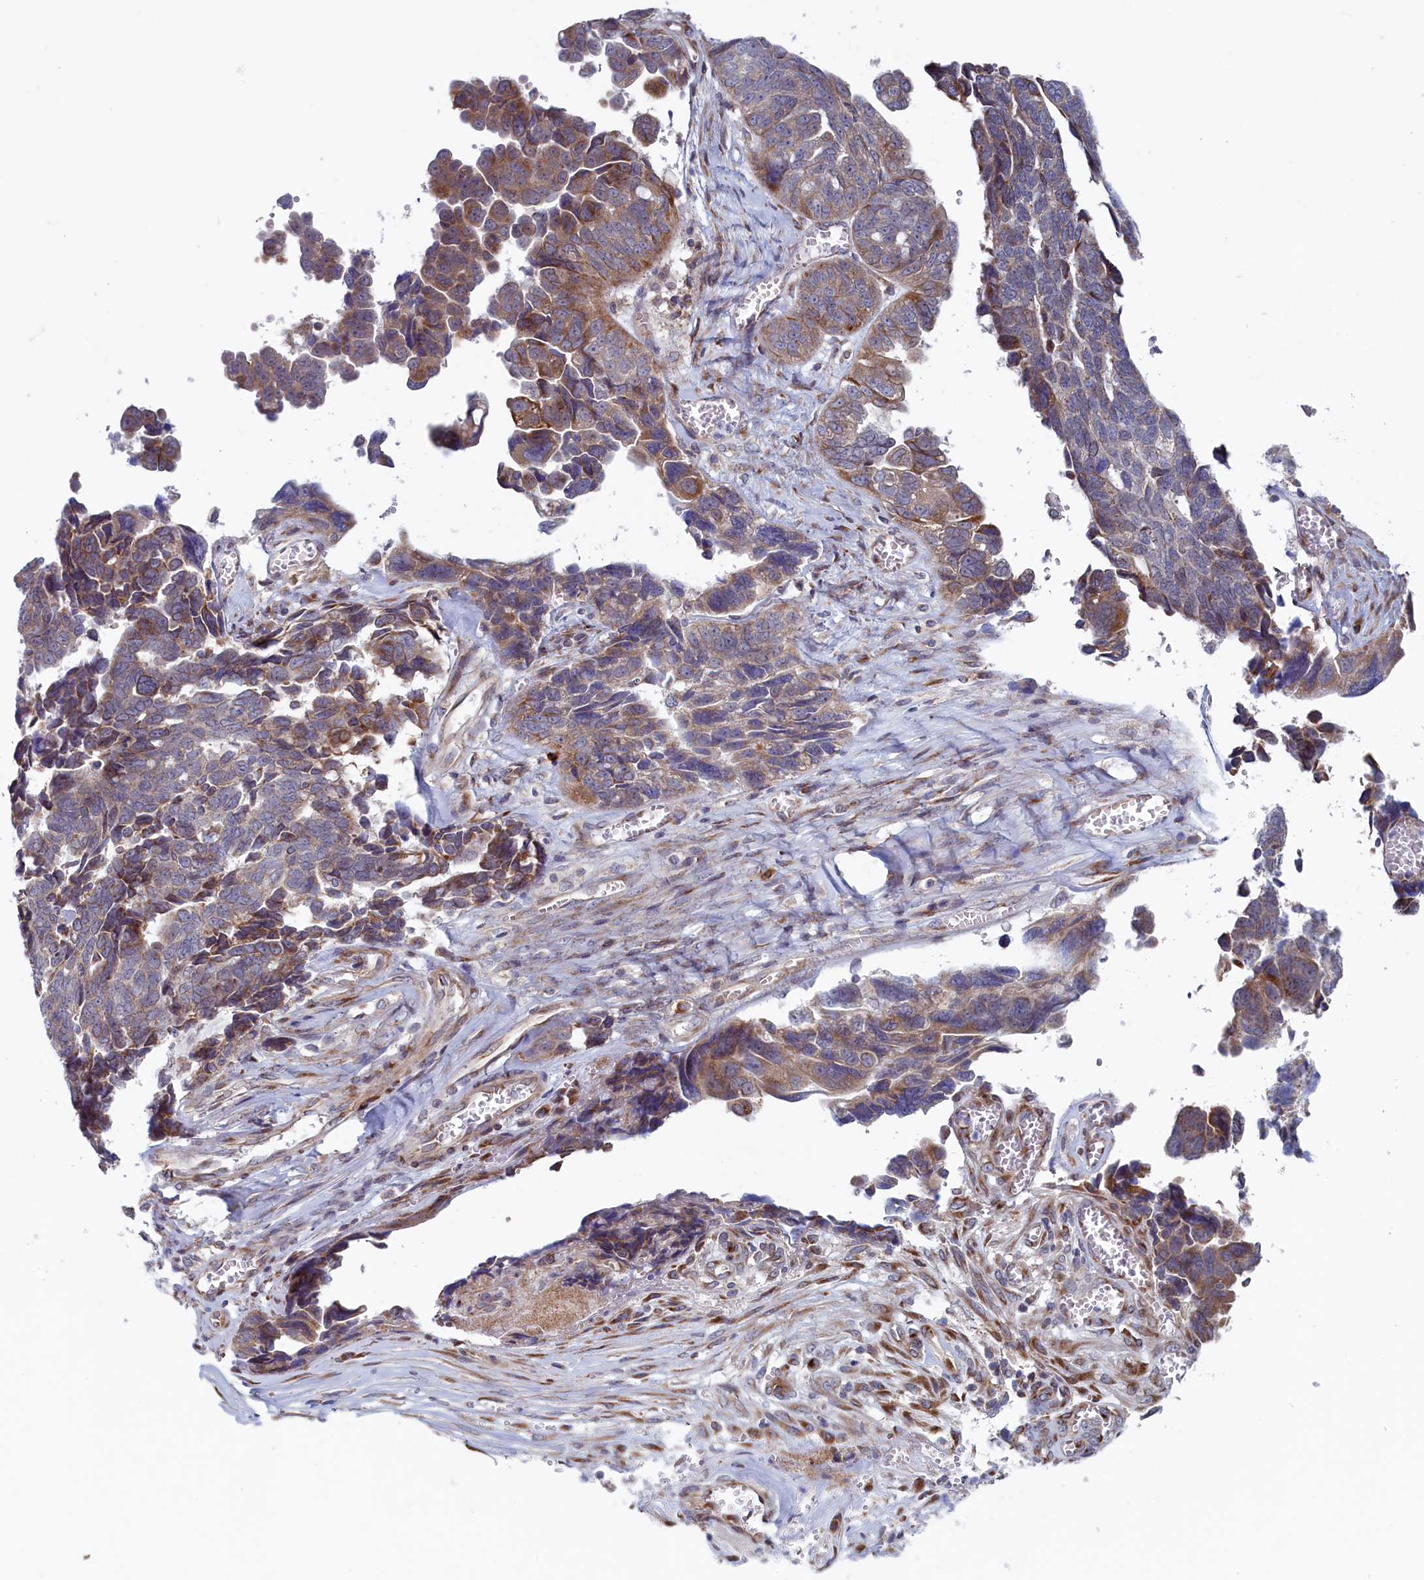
{"staining": {"intensity": "moderate", "quantity": "<25%", "location": "cytoplasmic/membranous"}, "tissue": "ovarian cancer", "cell_type": "Tumor cells", "image_type": "cancer", "snomed": [{"axis": "morphology", "description": "Cystadenocarcinoma, serous, NOS"}, {"axis": "topography", "description": "Ovary"}], "caption": "A brown stain highlights moderate cytoplasmic/membranous expression of a protein in human ovarian serous cystadenocarcinoma tumor cells.", "gene": "MTFMT", "patient": {"sex": "female", "age": 79}}